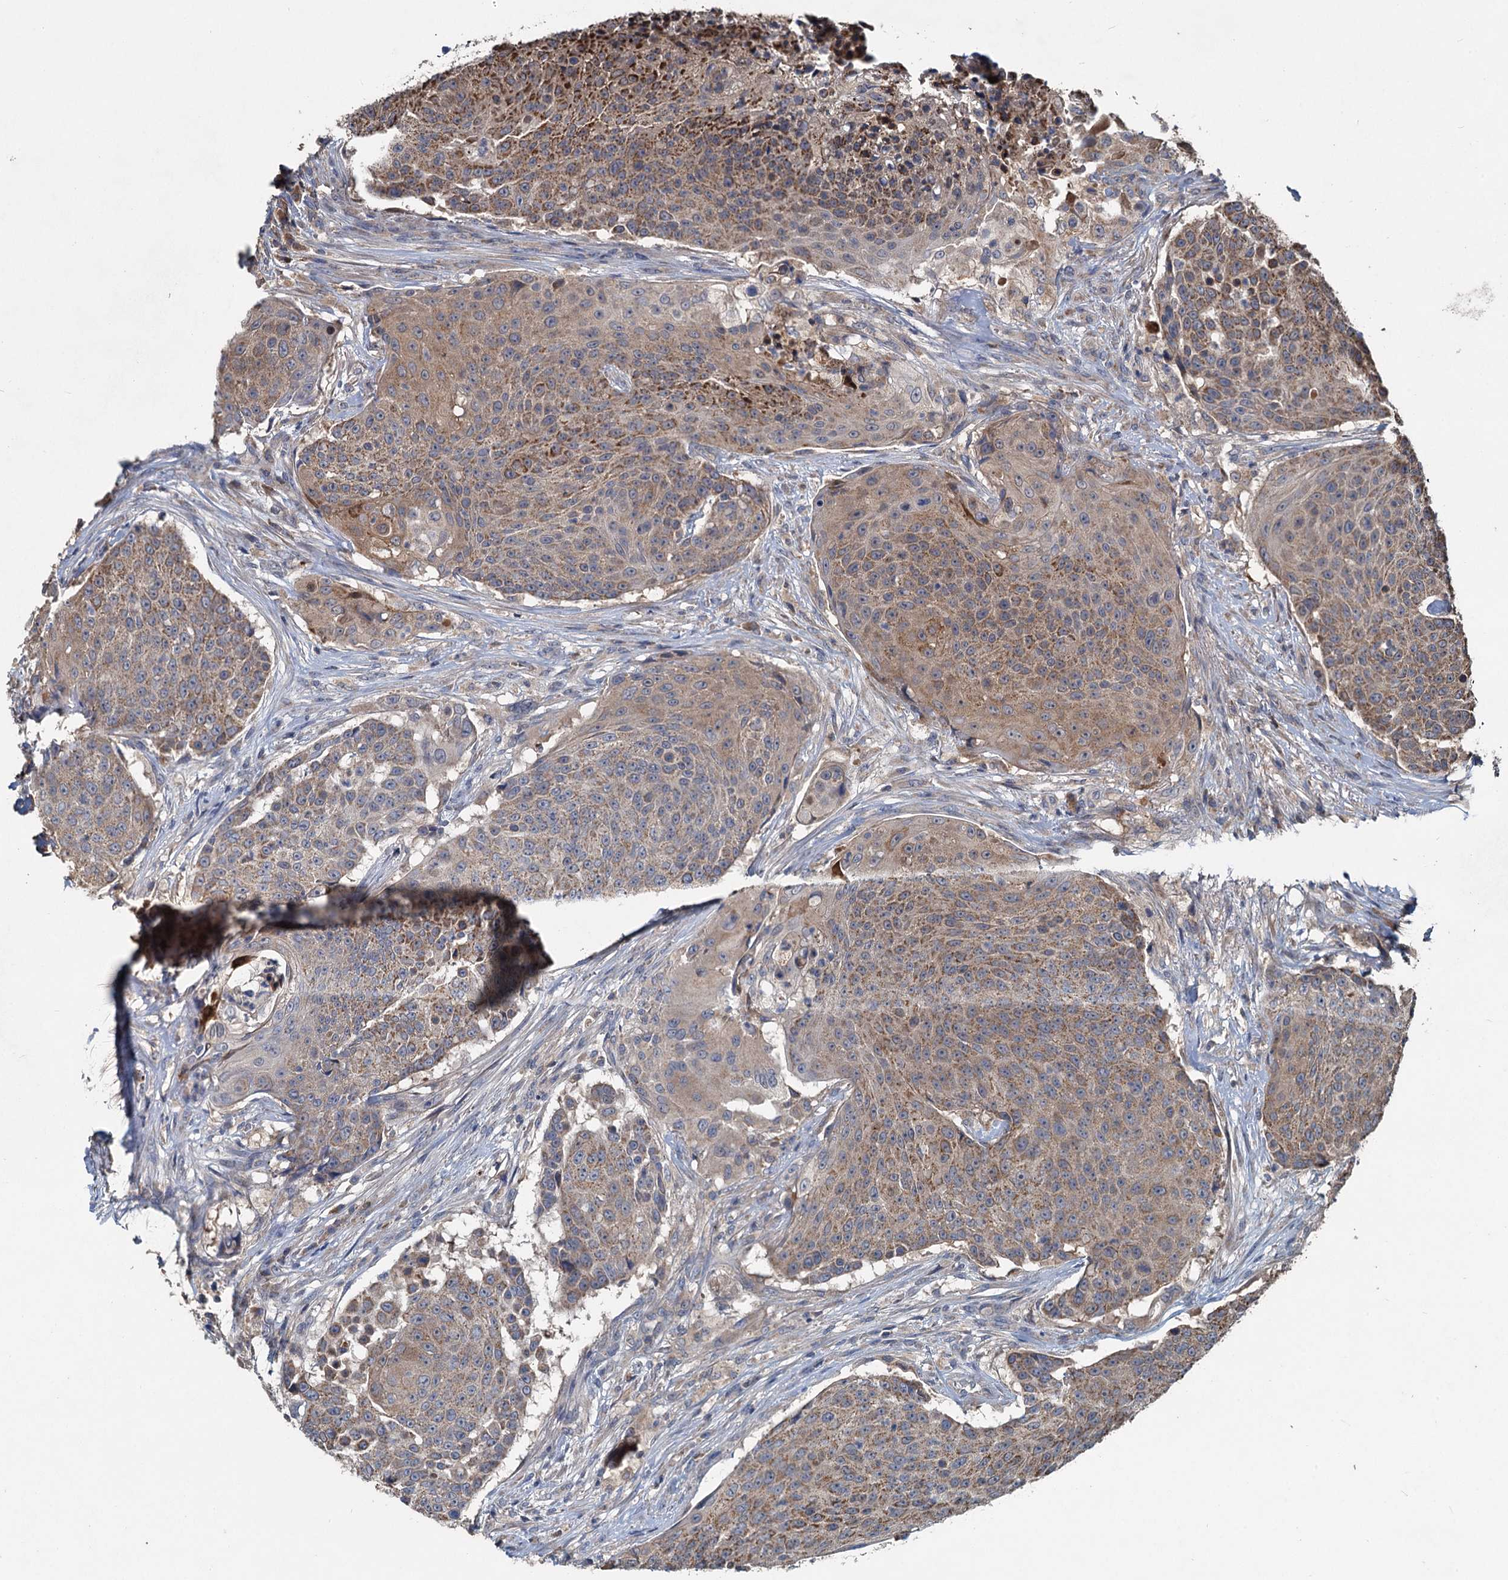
{"staining": {"intensity": "moderate", "quantity": ">75%", "location": "cytoplasmic/membranous"}, "tissue": "urothelial cancer", "cell_type": "Tumor cells", "image_type": "cancer", "snomed": [{"axis": "morphology", "description": "Urothelial carcinoma, High grade"}, {"axis": "topography", "description": "Urinary bladder"}], "caption": "Urothelial cancer stained with DAB immunohistochemistry displays medium levels of moderate cytoplasmic/membranous positivity in approximately >75% of tumor cells.", "gene": "OTUB1", "patient": {"sex": "female", "age": 63}}